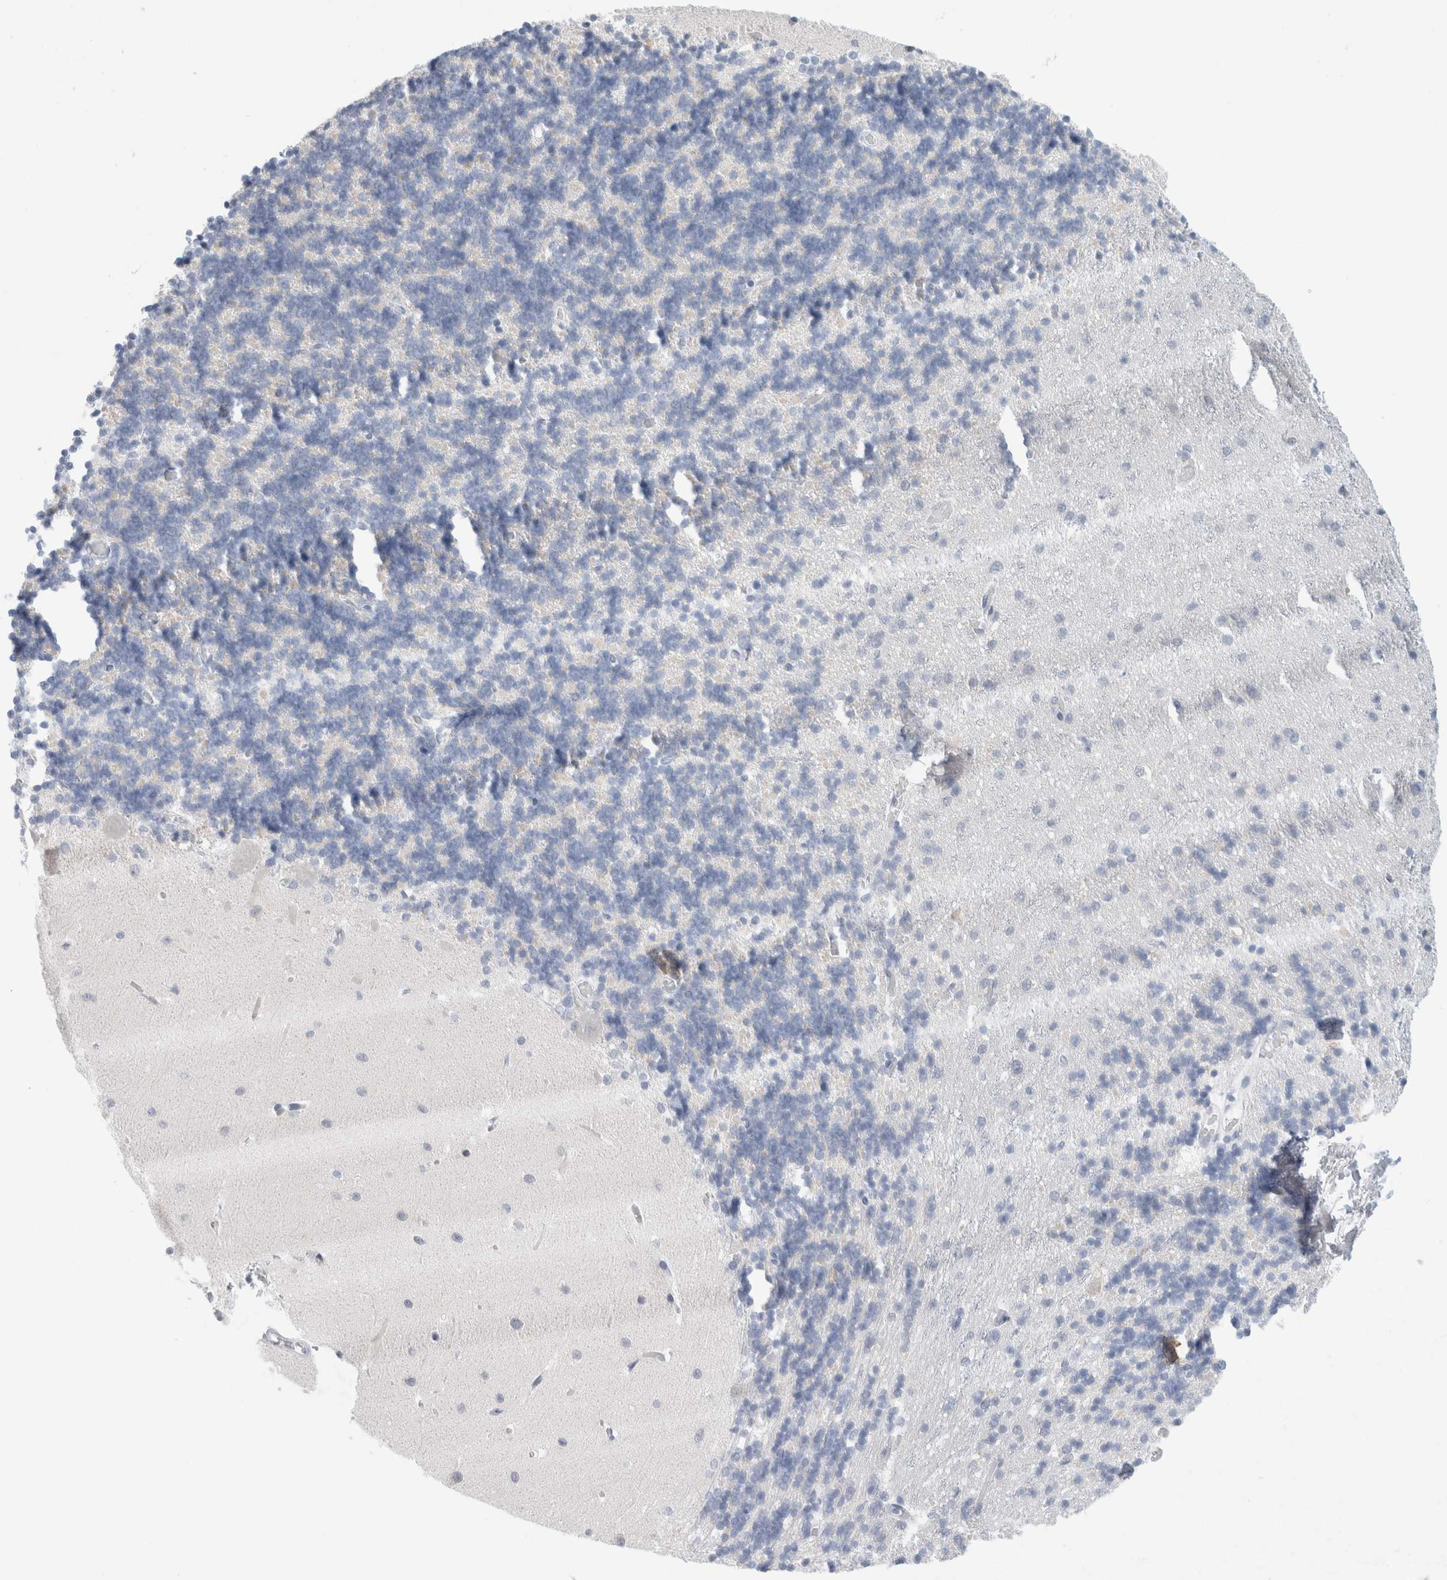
{"staining": {"intensity": "negative", "quantity": "none", "location": "none"}, "tissue": "cerebellum", "cell_type": "Cells in granular layer", "image_type": "normal", "snomed": [{"axis": "morphology", "description": "Normal tissue, NOS"}, {"axis": "topography", "description": "Cerebellum"}], "caption": "Immunohistochemical staining of normal human cerebellum exhibits no significant staining in cells in granular layer.", "gene": "SLC22A12", "patient": {"sex": "male", "age": 37}}